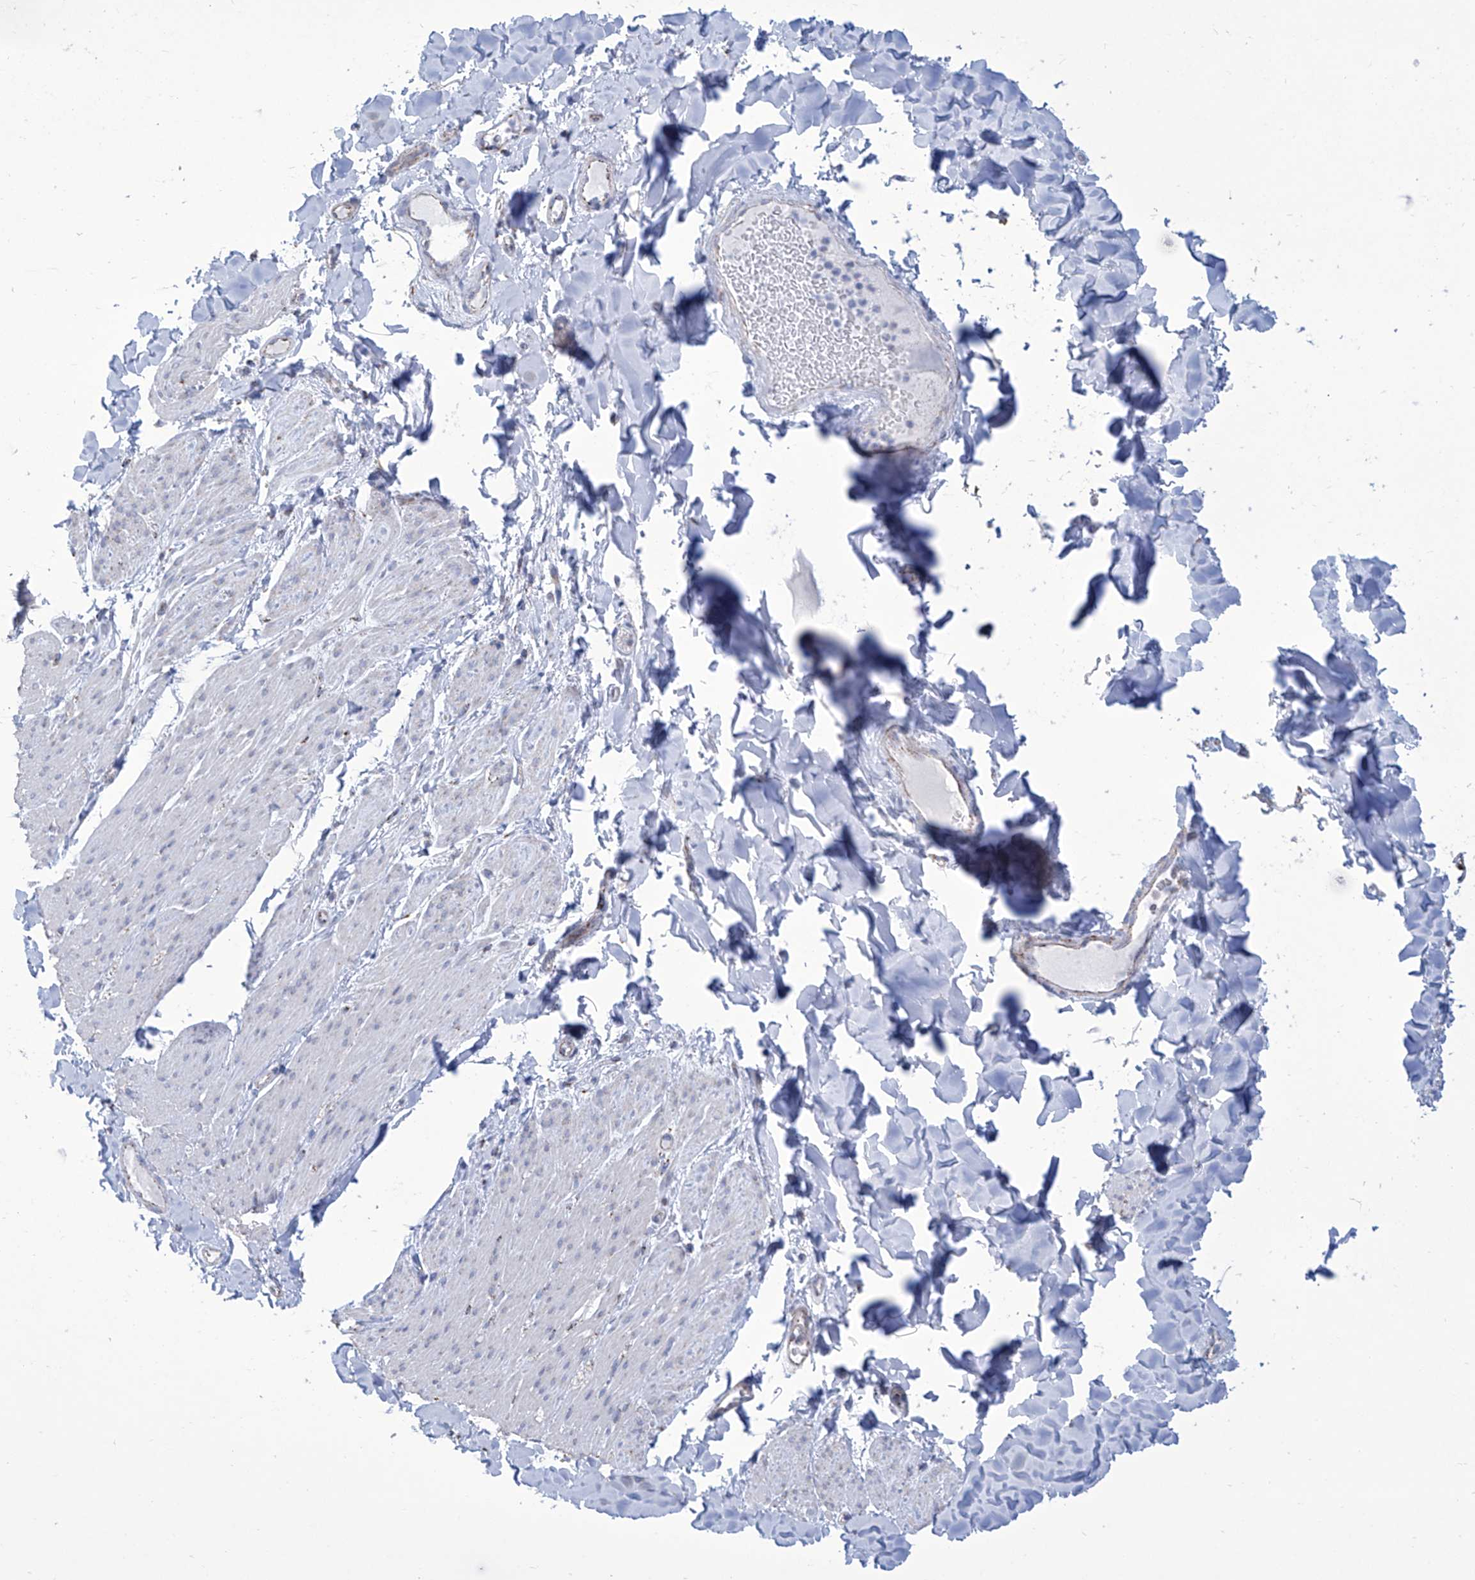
{"staining": {"intensity": "negative", "quantity": "none", "location": "none"}, "tissue": "smooth muscle", "cell_type": "Smooth muscle cells", "image_type": "normal", "snomed": [{"axis": "morphology", "description": "Normal tissue, NOS"}, {"axis": "topography", "description": "Colon"}, {"axis": "topography", "description": "Peripheral nerve tissue"}], "caption": "Immunohistochemistry (IHC) photomicrograph of normal smooth muscle: smooth muscle stained with DAB demonstrates no significant protein staining in smooth muscle cells.", "gene": "ALDH6A1", "patient": {"sex": "female", "age": 61}}